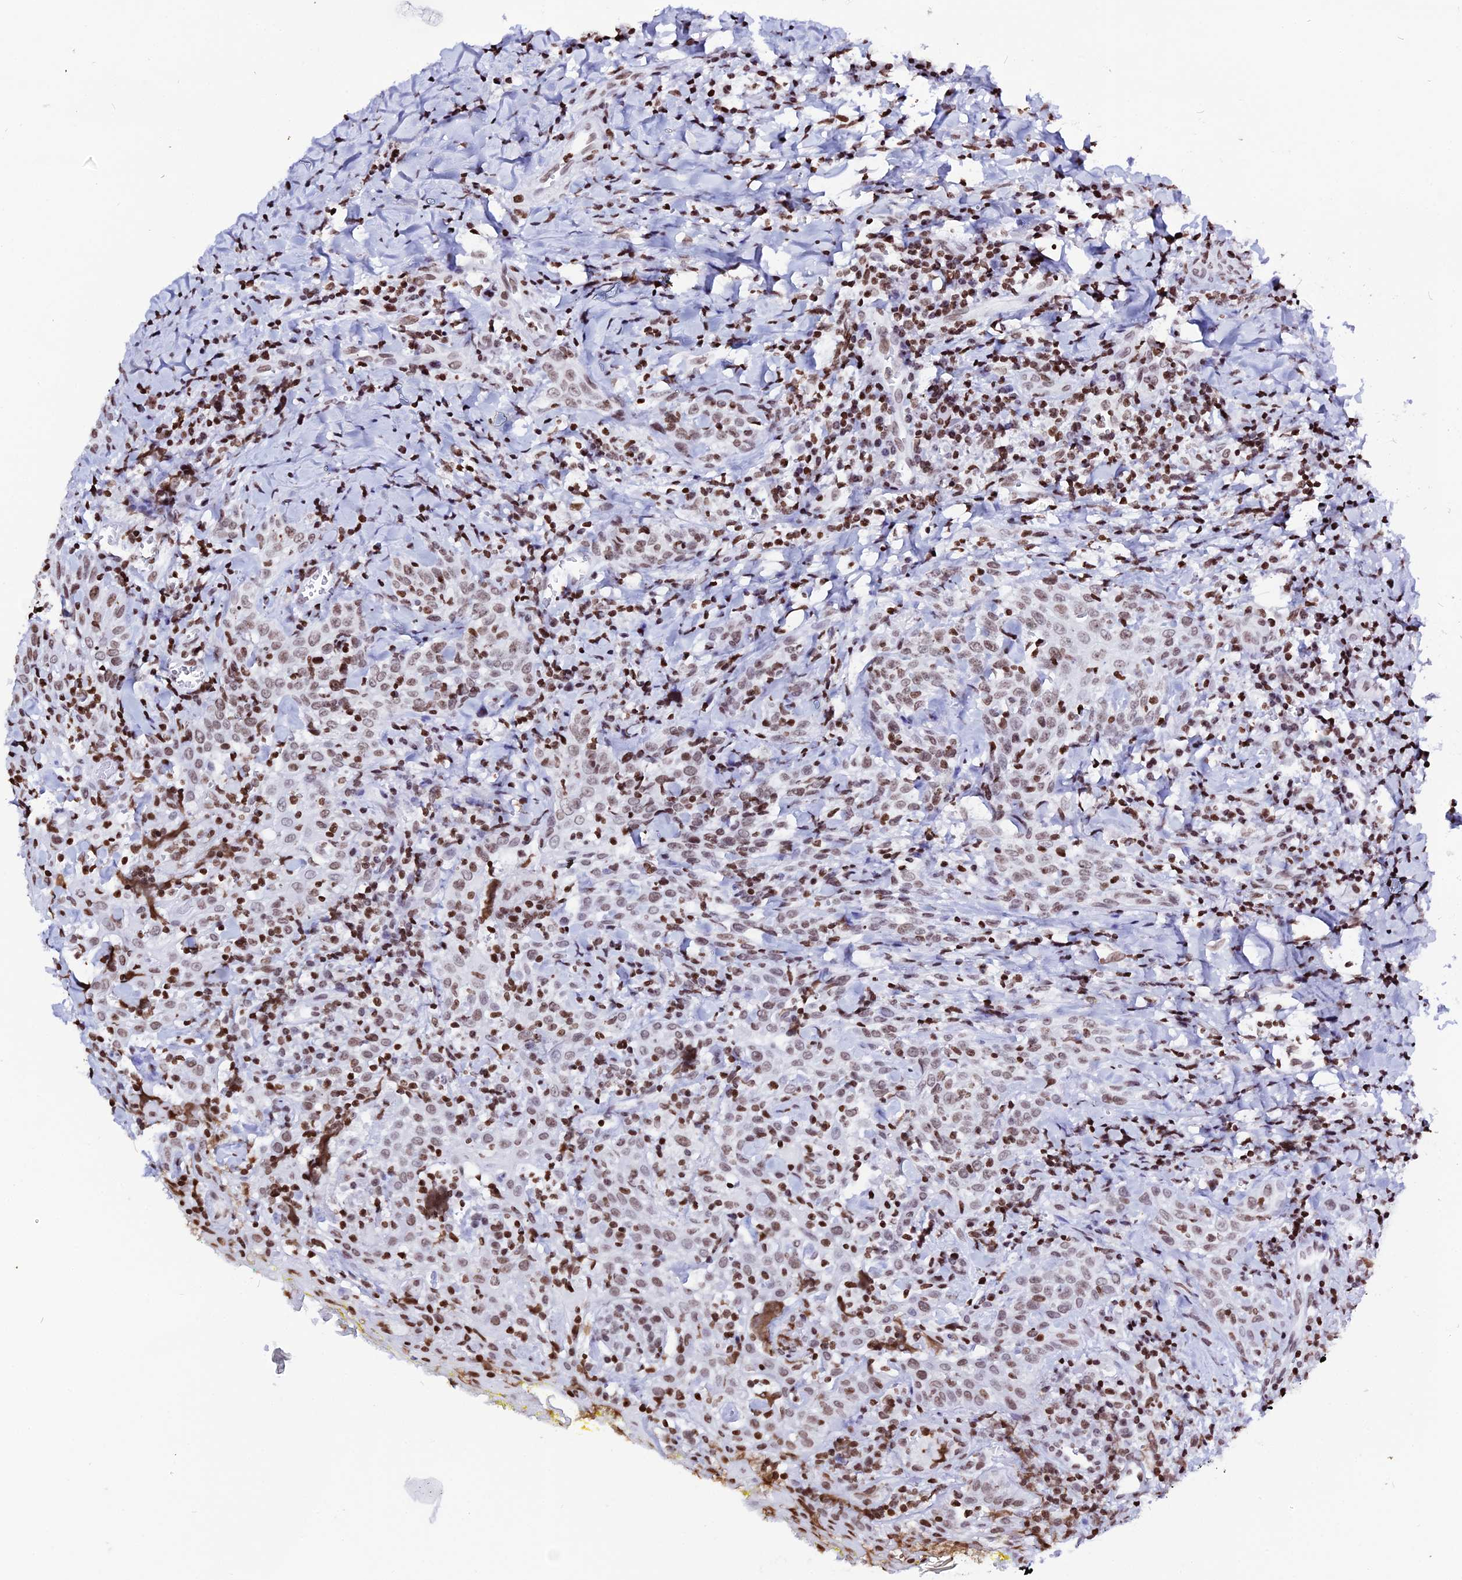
{"staining": {"intensity": "moderate", "quantity": ">75%", "location": "nuclear"}, "tissue": "head and neck cancer", "cell_type": "Tumor cells", "image_type": "cancer", "snomed": [{"axis": "morphology", "description": "Squamous cell carcinoma, NOS"}, {"axis": "topography", "description": "Head-Neck"}], "caption": "An immunohistochemistry micrograph of tumor tissue is shown. Protein staining in brown labels moderate nuclear positivity in squamous cell carcinoma (head and neck) within tumor cells.", "gene": "MACROH2A2", "patient": {"sex": "female", "age": 70}}